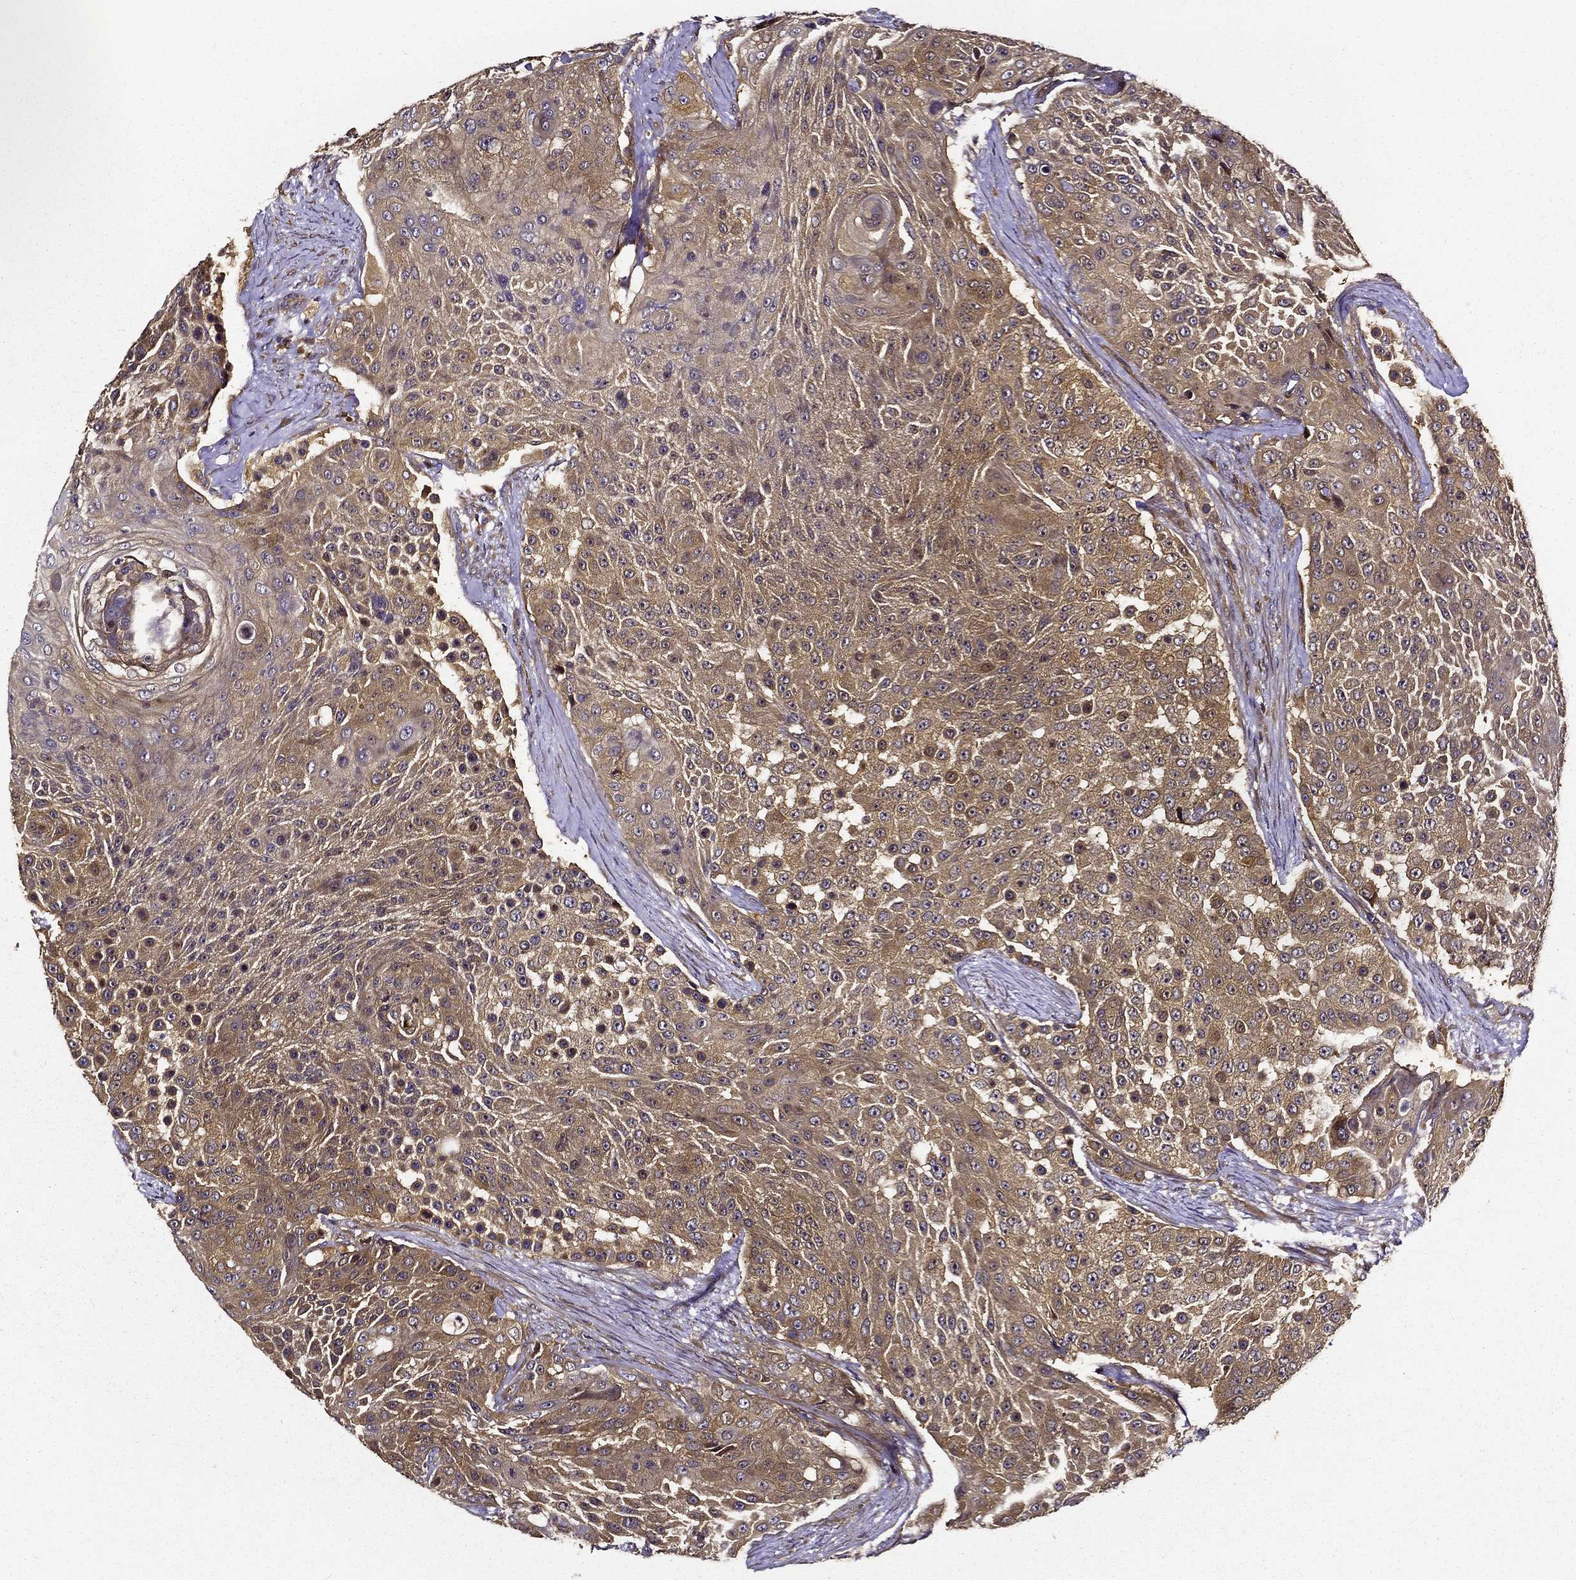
{"staining": {"intensity": "moderate", "quantity": ">75%", "location": "cytoplasmic/membranous"}, "tissue": "urothelial cancer", "cell_type": "Tumor cells", "image_type": "cancer", "snomed": [{"axis": "morphology", "description": "Urothelial carcinoma, High grade"}, {"axis": "topography", "description": "Urinary bladder"}], "caption": "Moderate cytoplasmic/membranous protein positivity is identified in about >75% of tumor cells in high-grade urothelial carcinoma.", "gene": "BABAM2", "patient": {"sex": "female", "age": 63}}